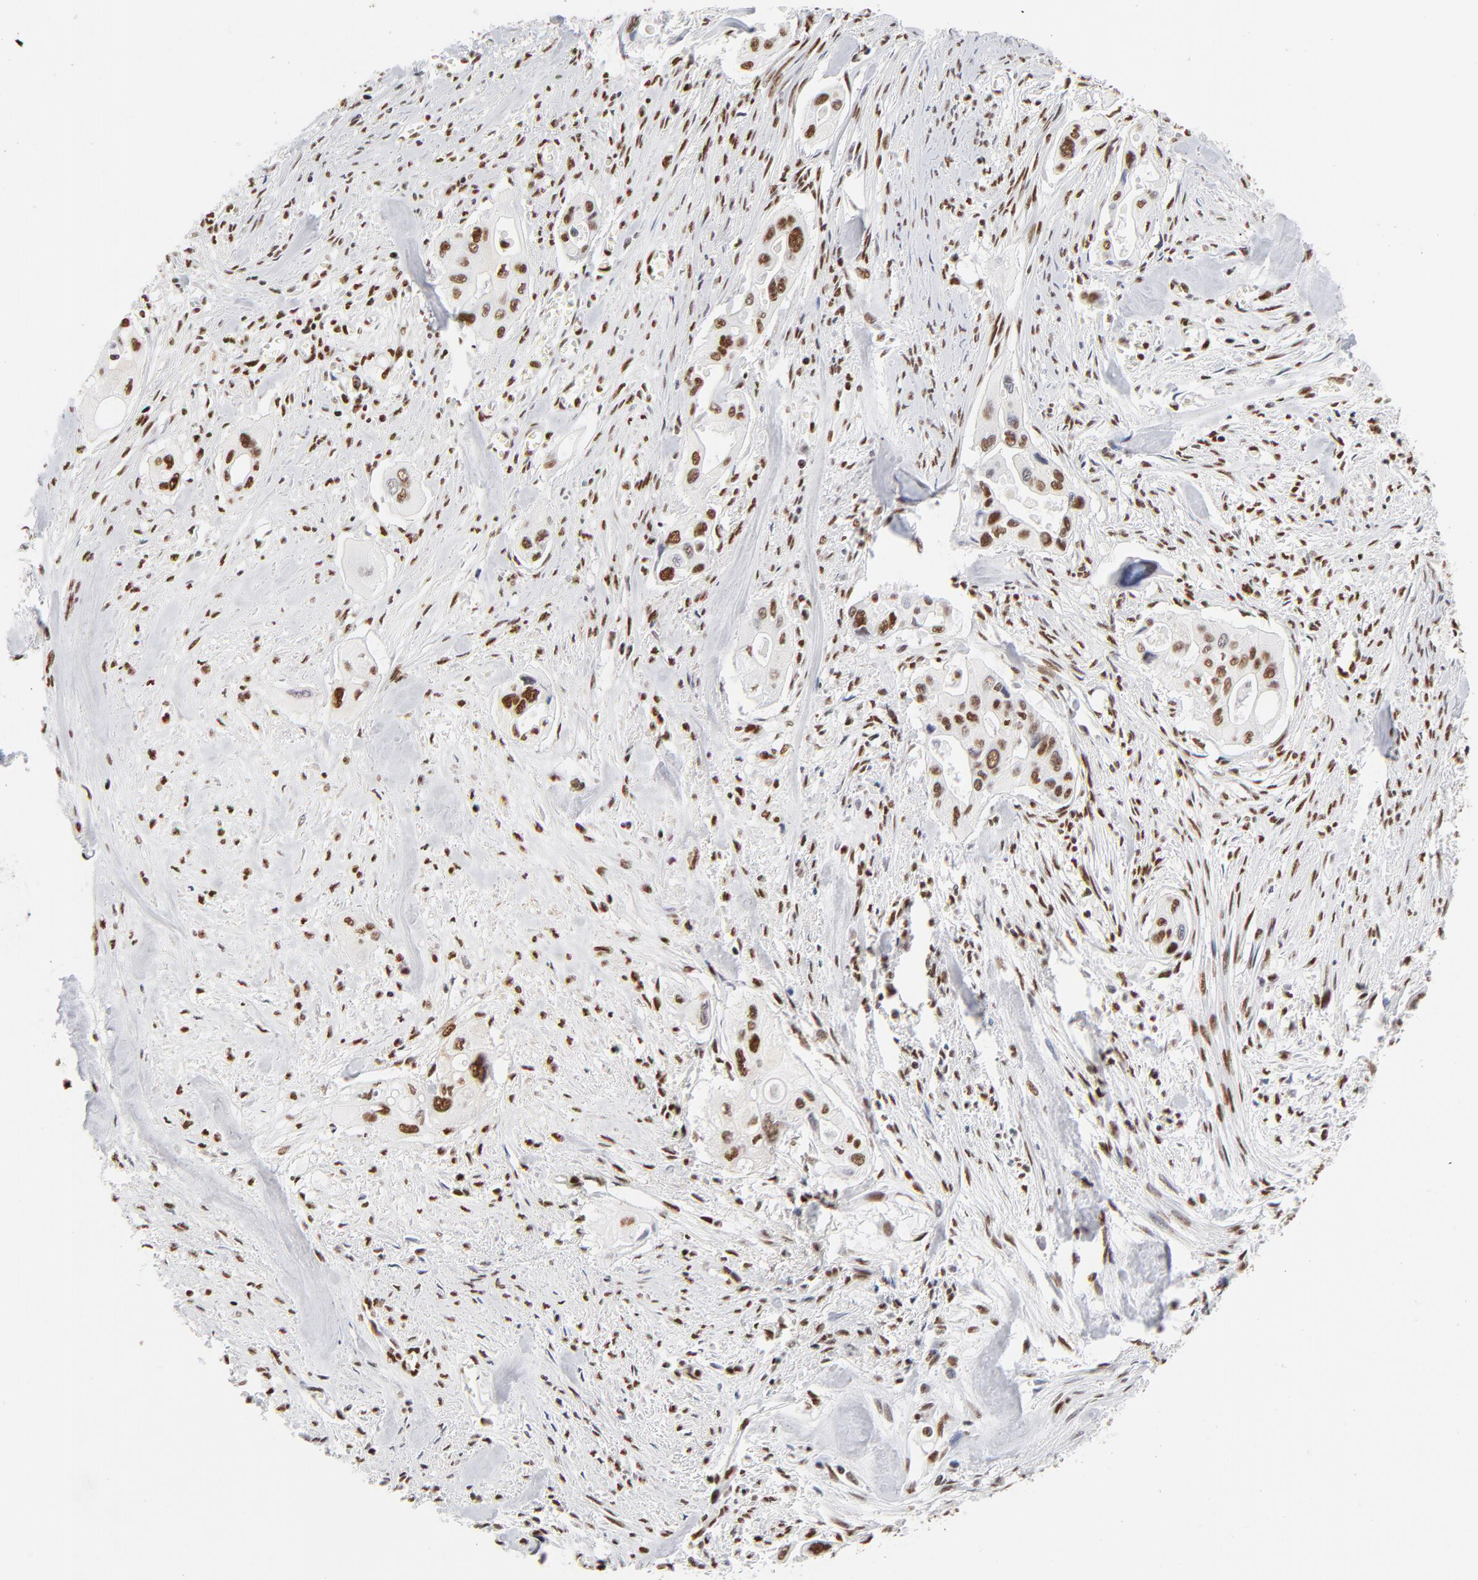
{"staining": {"intensity": "strong", "quantity": ">75%", "location": "nuclear"}, "tissue": "pancreatic cancer", "cell_type": "Tumor cells", "image_type": "cancer", "snomed": [{"axis": "morphology", "description": "Adenocarcinoma, NOS"}, {"axis": "topography", "description": "Pancreas"}], "caption": "An immunohistochemistry (IHC) image of tumor tissue is shown. Protein staining in brown labels strong nuclear positivity in pancreatic cancer within tumor cells.", "gene": "CREB1", "patient": {"sex": "male", "age": 77}}